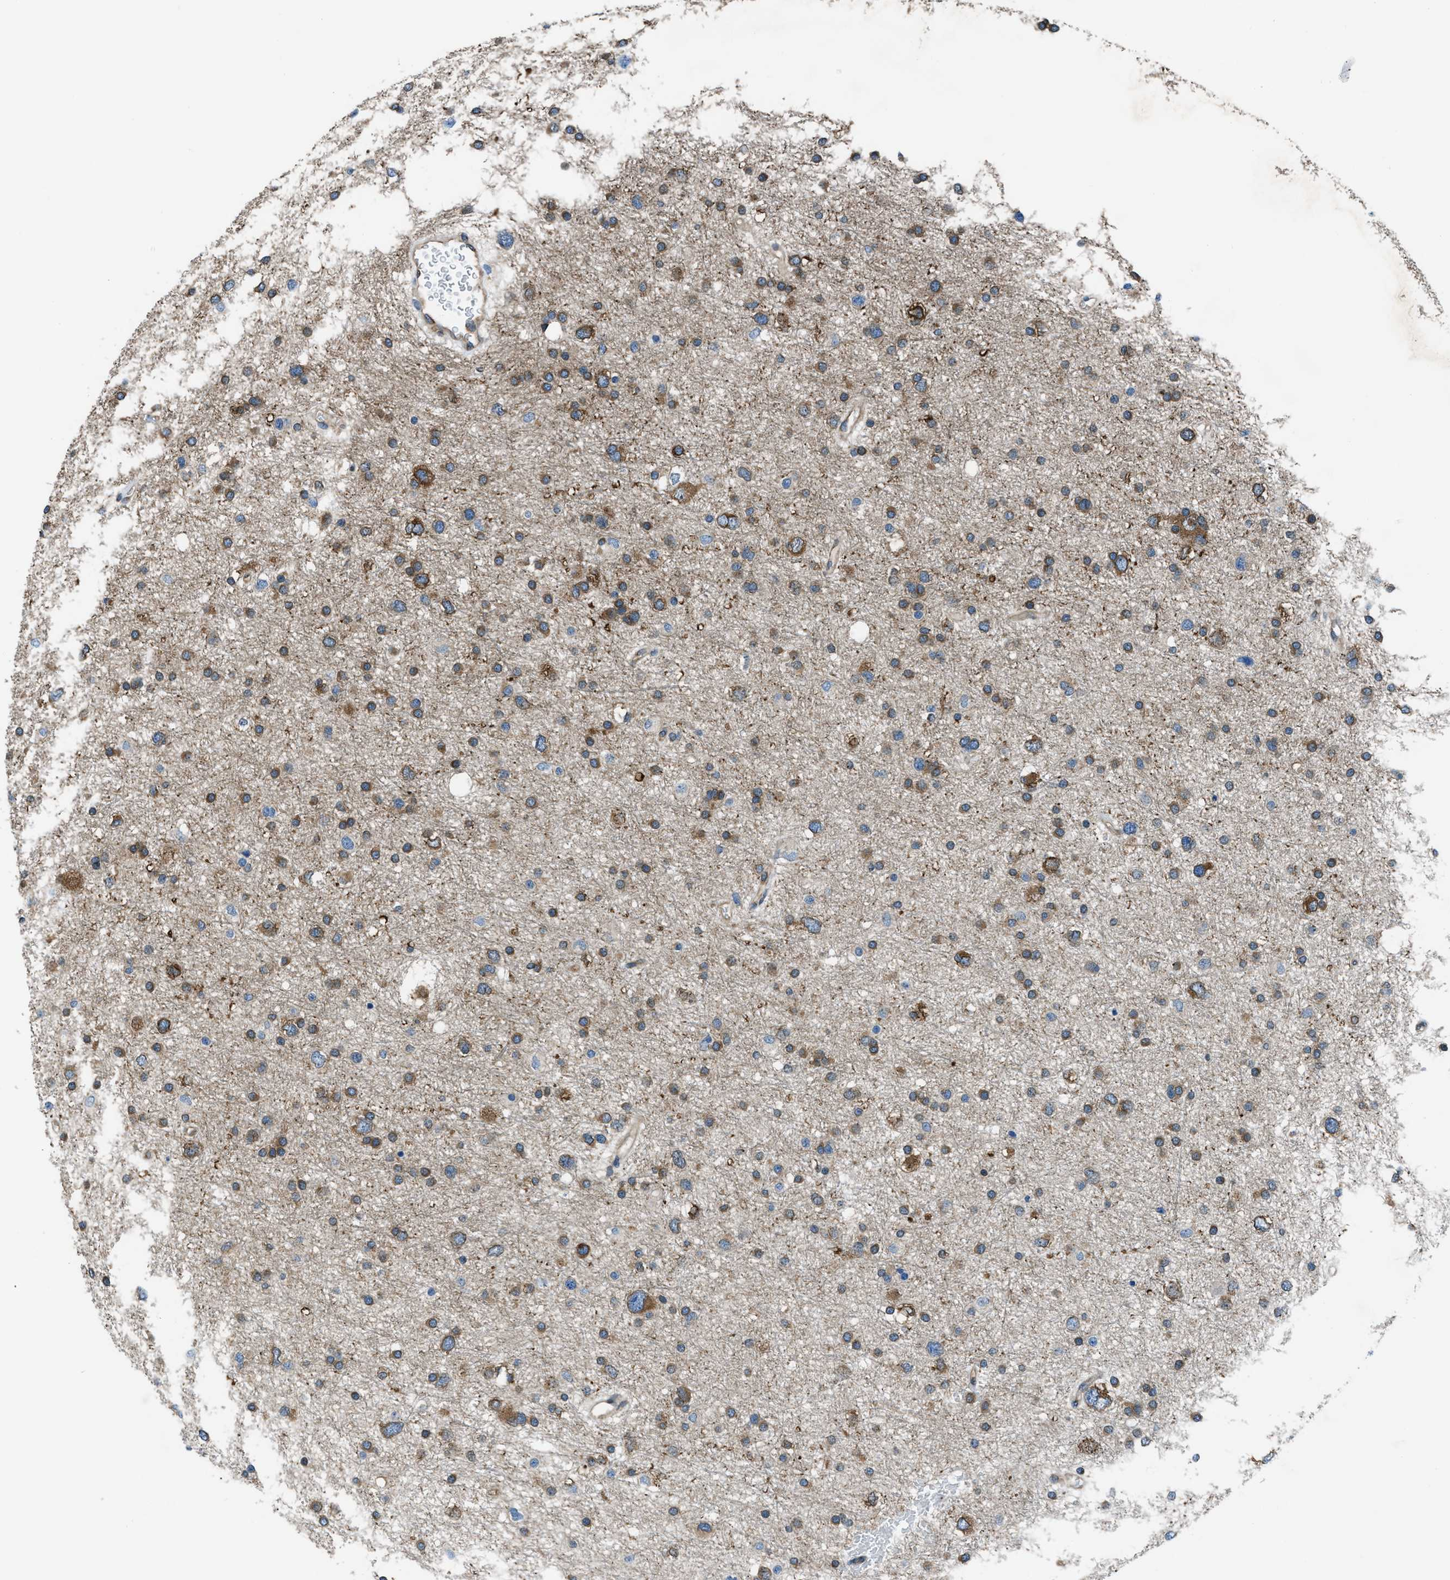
{"staining": {"intensity": "strong", "quantity": "25%-75%", "location": "cytoplasmic/membranous"}, "tissue": "glioma", "cell_type": "Tumor cells", "image_type": "cancer", "snomed": [{"axis": "morphology", "description": "Glioma, malignant, Low grade"}, {"axis": "topography", "description": "Brain"}], "caption": "Human malignant glioma (low-grade) stained for a protein (brown) exhibits strong cytoplasmic/membranous positive staining in about 25%-75% of tumor cells.", "gene": "ARFGAP2", "patient": {"sex": "female", "age": 37}}